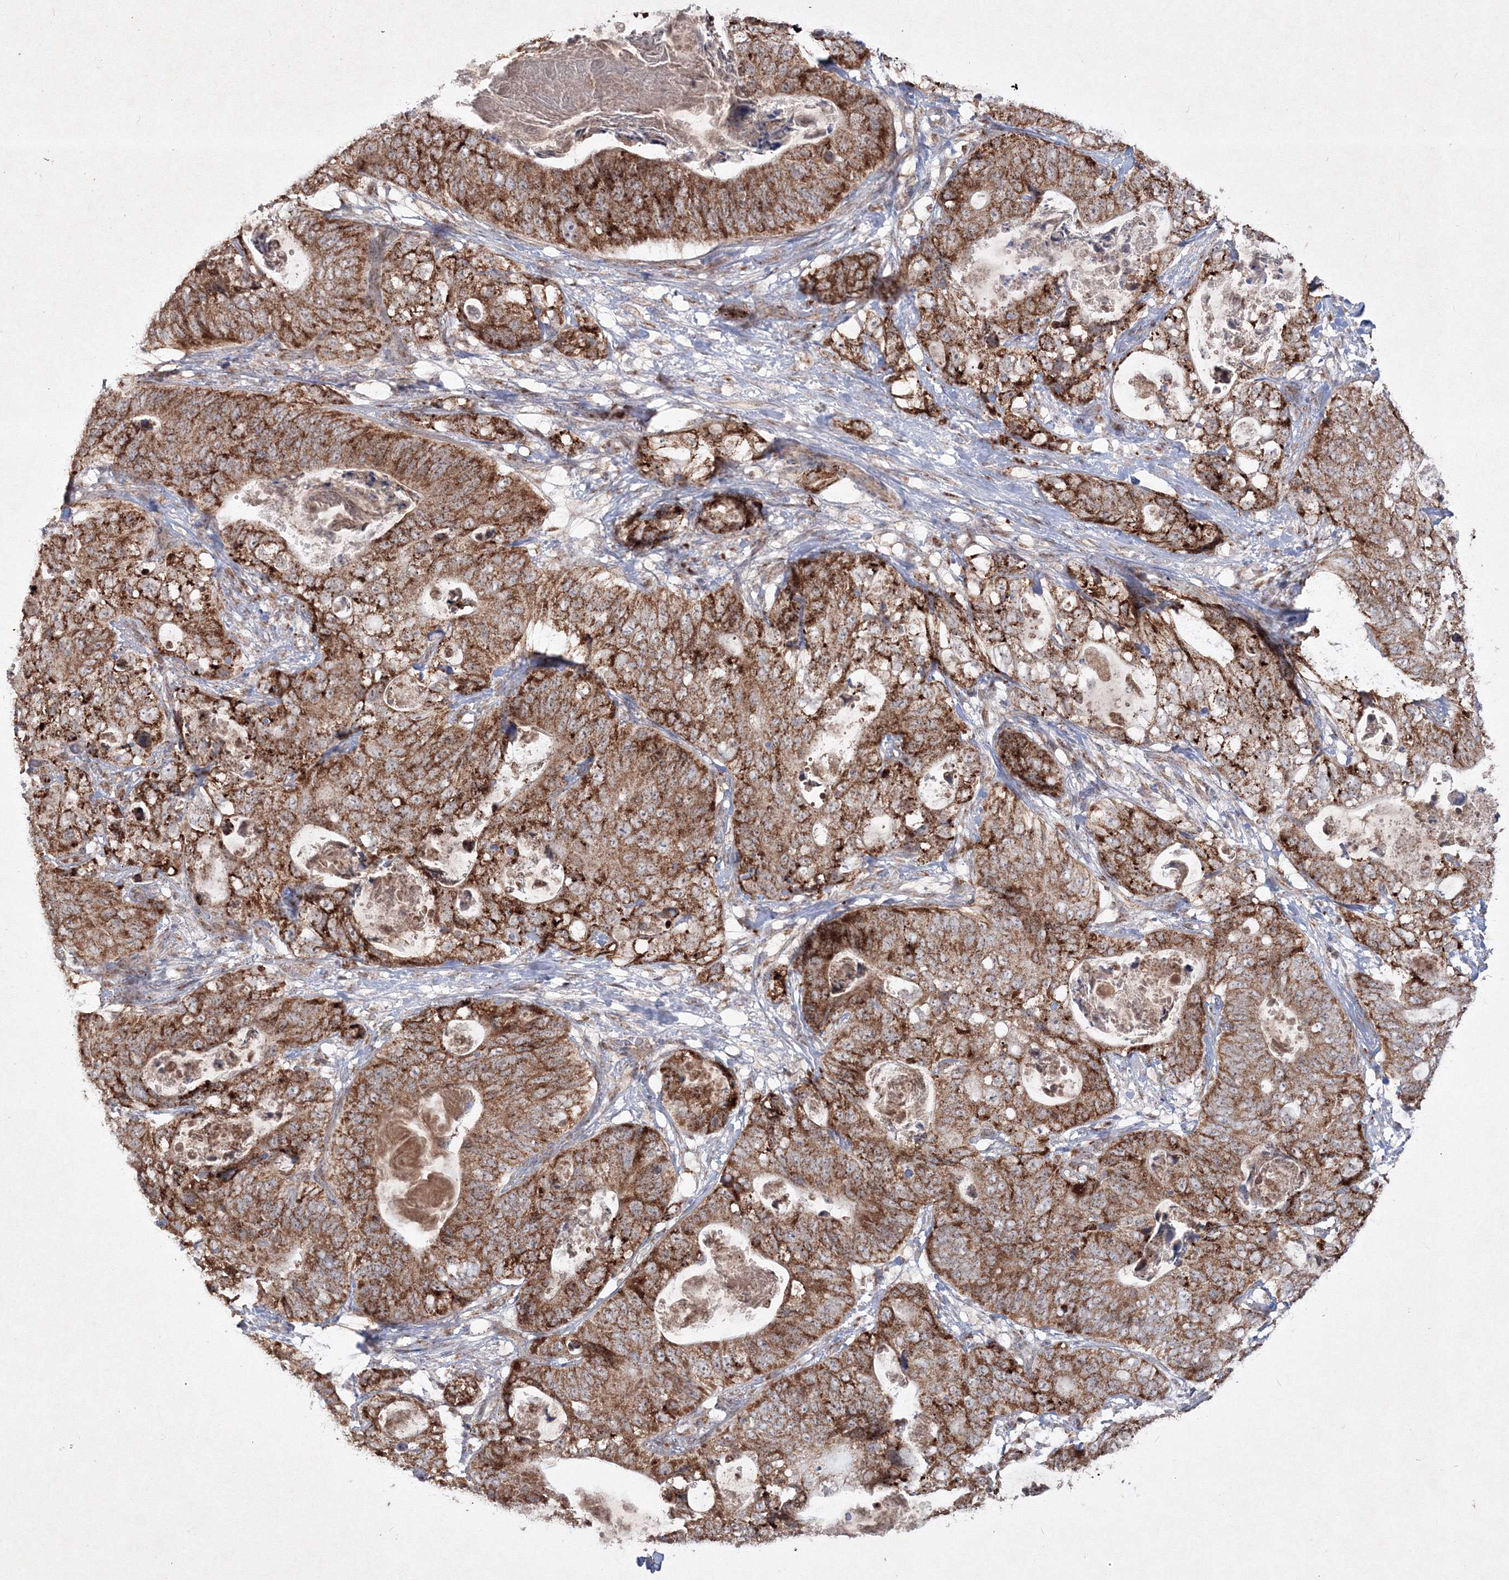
{"staining": {"intensity": "strong", "quantity": ">75%", "location": "cytoplasmic/membranous"}, "tissue": "stomach cancer", "cell_type": "Tumor cells", "image_type": "cancer", "snomed": [{"axis": "morphology", "description": "Normal tissue, NOS"}, {"axis": "morphology", "description": "Adenocarcinoma, NOS"}, {"axis": "topography", "description": "Stomach"}], "caption": "A brown stain highlights strong cytoplasmic/membranous expression of a protein in stomach cancer (adenocarcinoma) tumor cells.", "gene": "PEX13", "patient": {"sex": "female", "age": 89}}